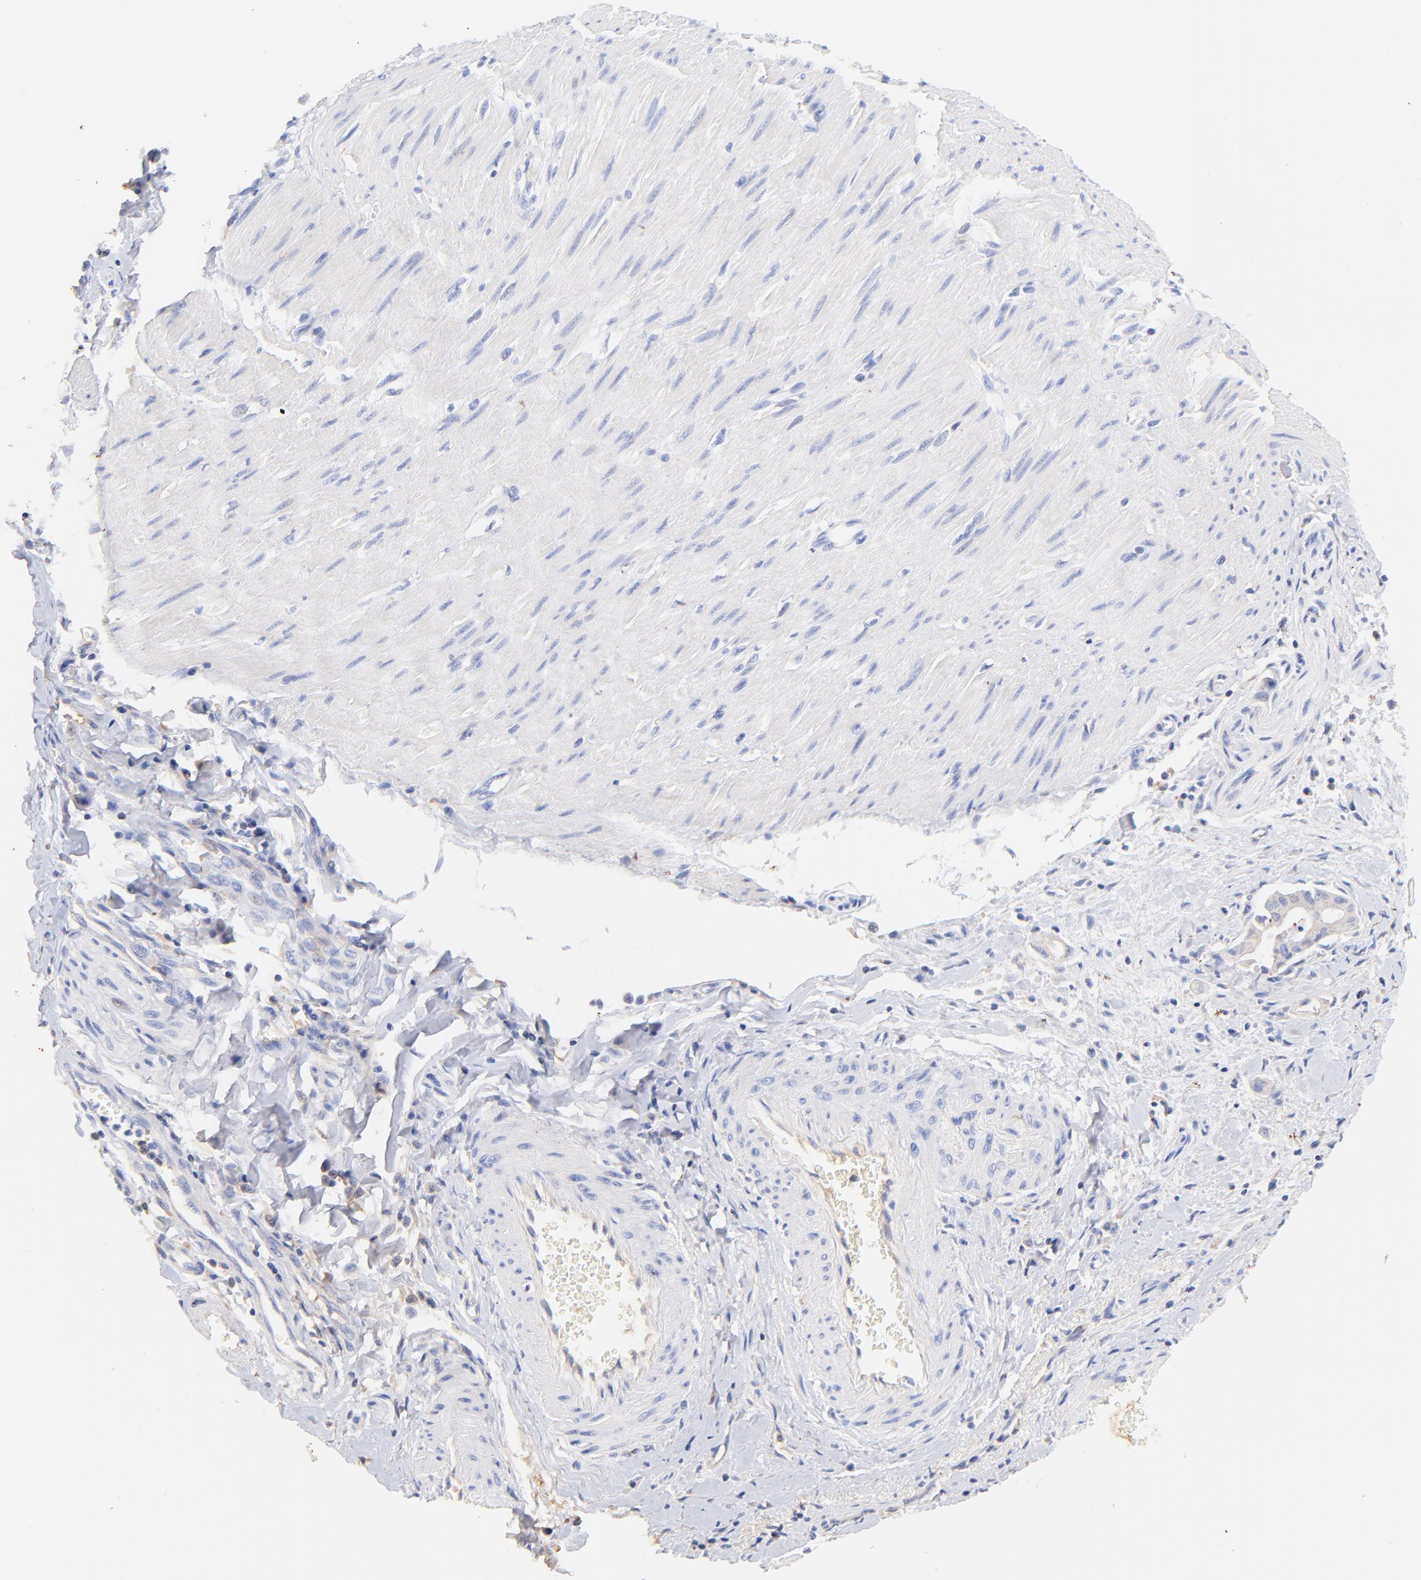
{"staining": {"intensity": "weak", "quantity": "25%-75%", "location": "cytoplasmic/membranous"}, "tissue": "pancreatic cancer", "cell_type": "Tumor cells", "image_type": "cancer", "snomed": [{"axis": "morphology", "description": "Adenocarcinoma, NOS"}, {"axis": "topography", "description": "Pancreas"}], "caption": "Pancreatic adenocarcinoma stained for a protein reveals weak cytoplasmic/membranous positivity in tumor cells.", "gene": "IGLV7-43", "patient": {"sex": "male", "age": 59}}